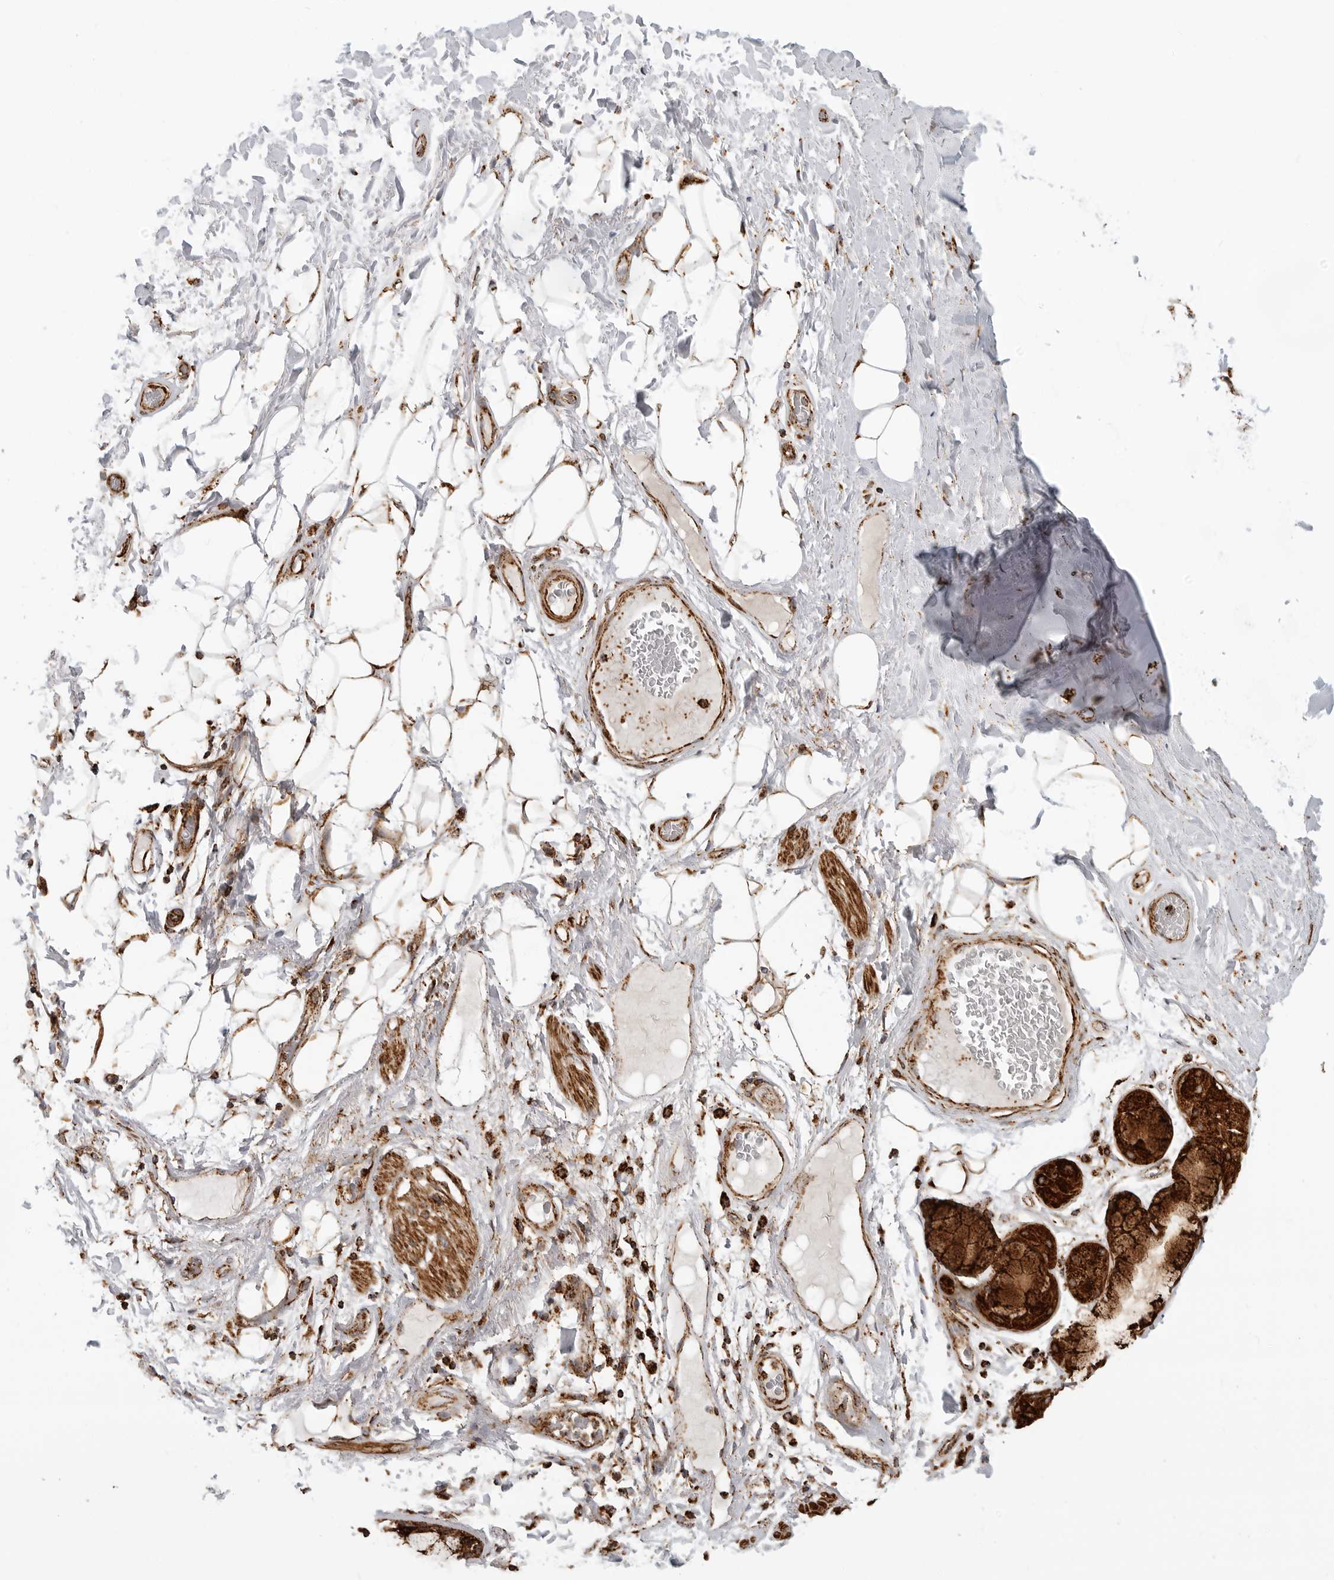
{"staining": {"intensity": "moderate", "quantity": ">75%", "location": "cytoplasmic/membranous"}, "tissue": "adipose tissue", "cell_type": "Adipocytes", "image_type": "normal", "snomed": [{"axis": "morphology", "description": "Normal tissue, NOS"}, {"axis": "topography", "description": "Bronchus"}], "caption": "Protein staining of unremarkable adipose tissue displays moderate cytoplasmic/membranous expression in about >75% of adipocytes.", "gene": "BMP2K", "patient": {"sex": "male", "age": 66}}